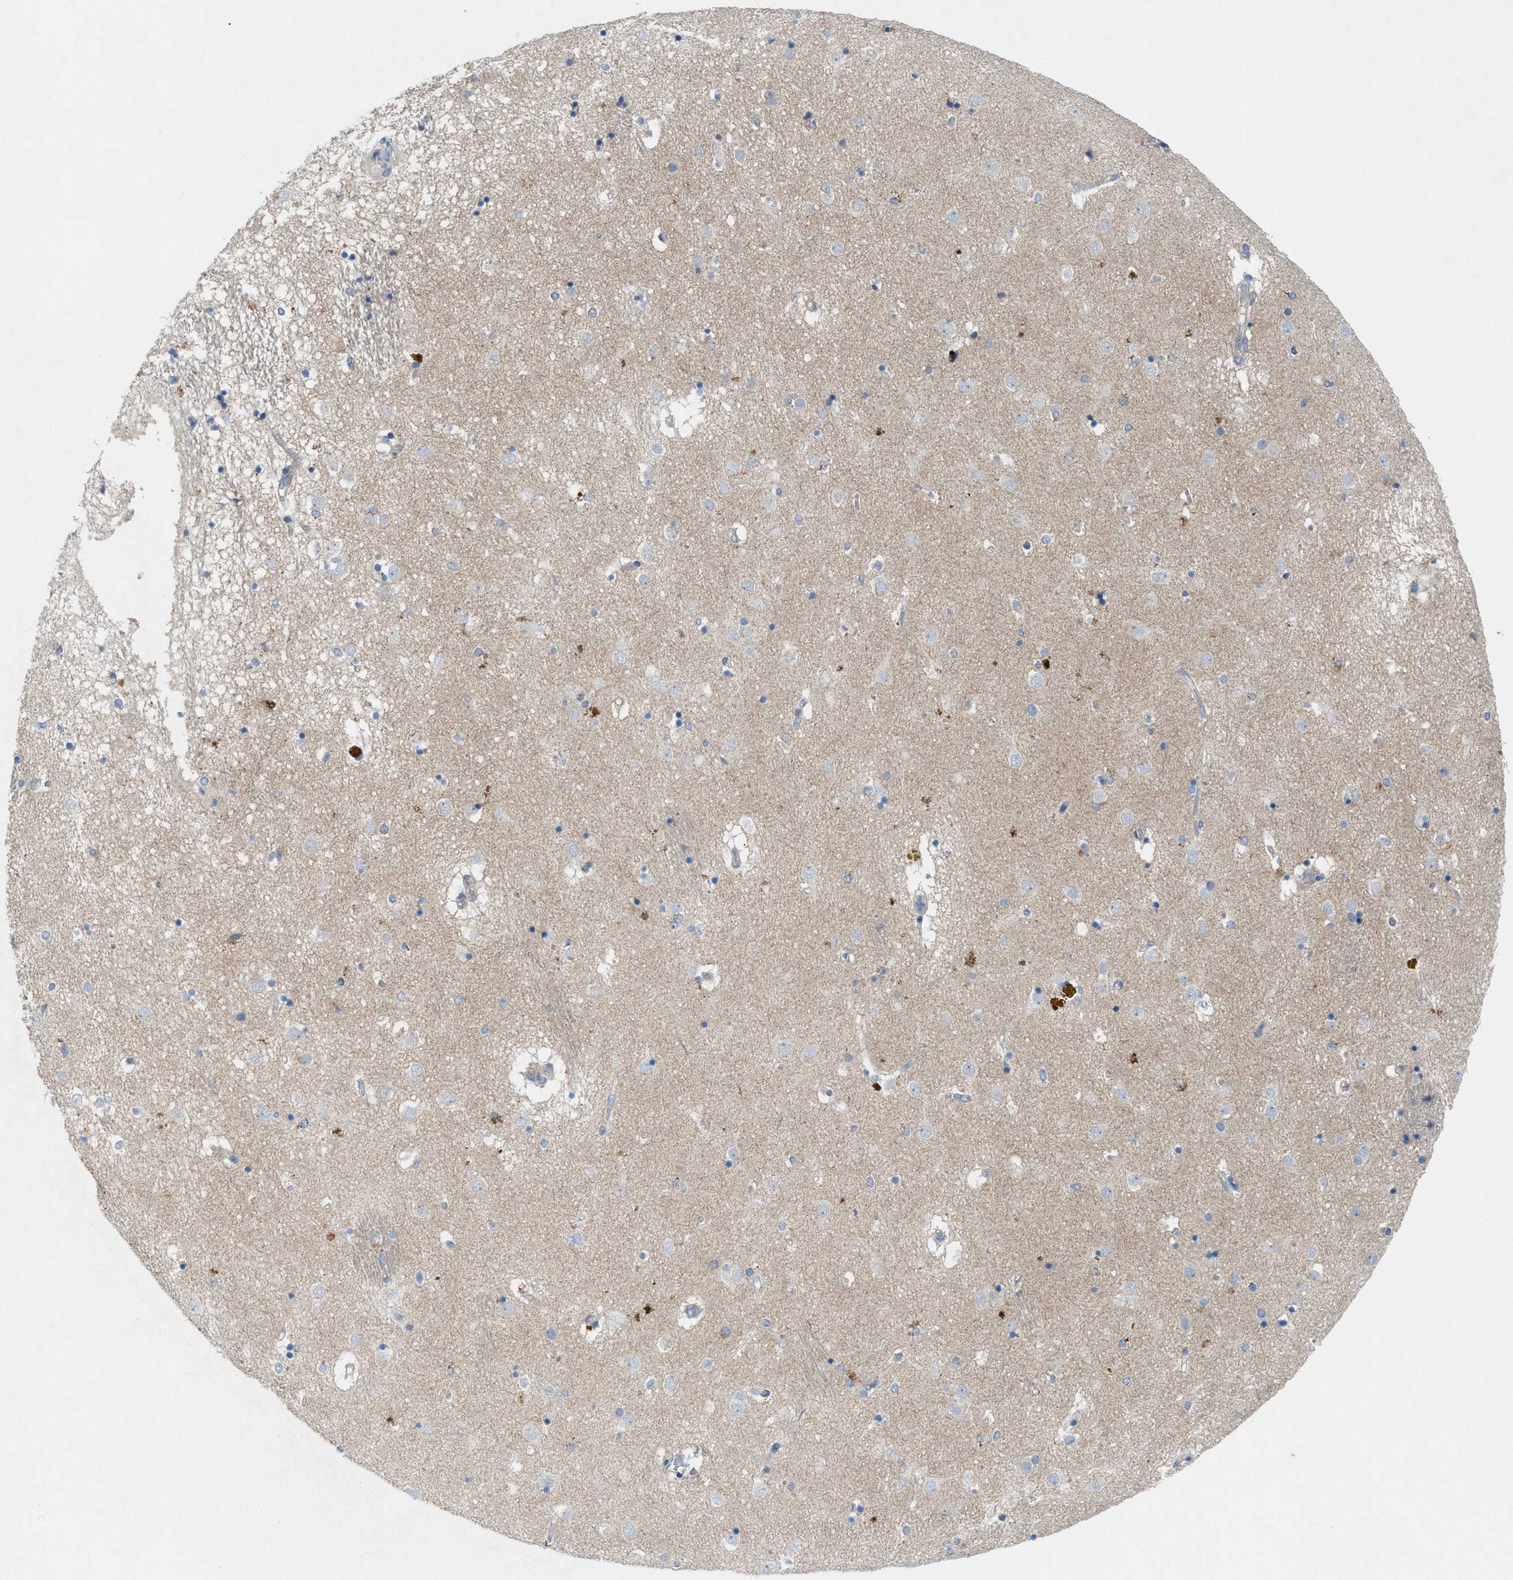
{"staining": {"intensity": "negative", "quantity": "none", "location": "none"}, "tissue": "caudate", "cell_type": "Glial cells", "image_type": "normal", "snomed": [{"axis": "morphology", "description": "Normal tissue, NOS"}, {"axis": "topography", "description": "Lateral ventricle wall"}], "caption": "Immunohistochemistry of benign caudate exhibits no staining in glial cells. (Stains: DAB immunohistochemistry (IHC) with hematoxylin counter stain, Microscopy: brightfield microscopy at high magnification).", "gene": "CKLF", "patient": {"sex": "male", "age": 70}}